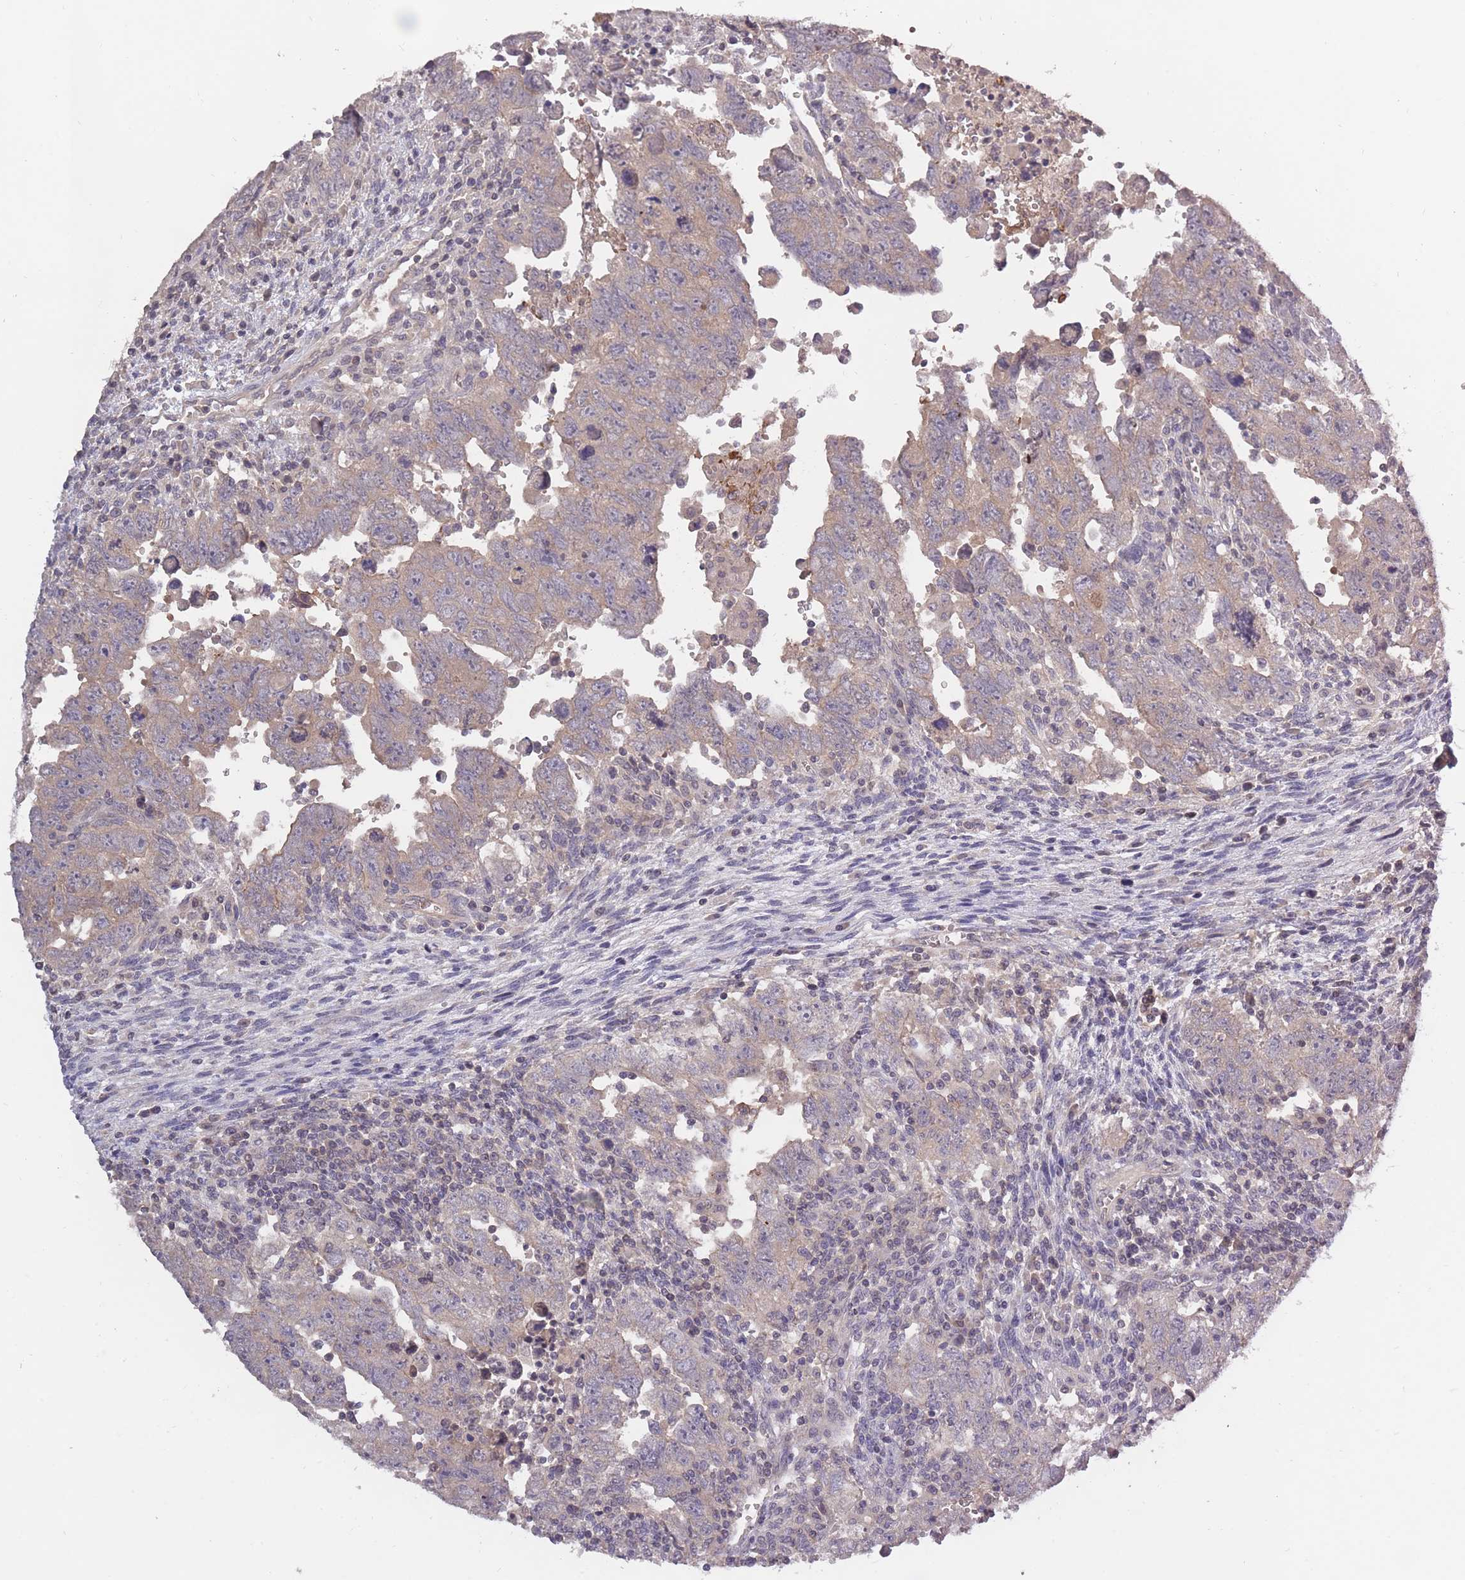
{"staining": {"intensity": "negative", "quantity": "none", "location": "none"}, "tissue": "testis cancer", "cell_type": "Tumor cells", "image_type": "cancer", "snomed": [{"axis": "morphology", "description": "Carcinoma, Embryonal, NOS"}, {"axis": "topography", "description": "Testis"}], "caption": "This photomicrograph is of testis cancer stained with IHC to label a protein in brown with the nuclei are counter-stained blue. There is no positivity in tumor cells.", "gene": "ADCYAP1R1", "patient": {"sex": "male", "age": 28}}